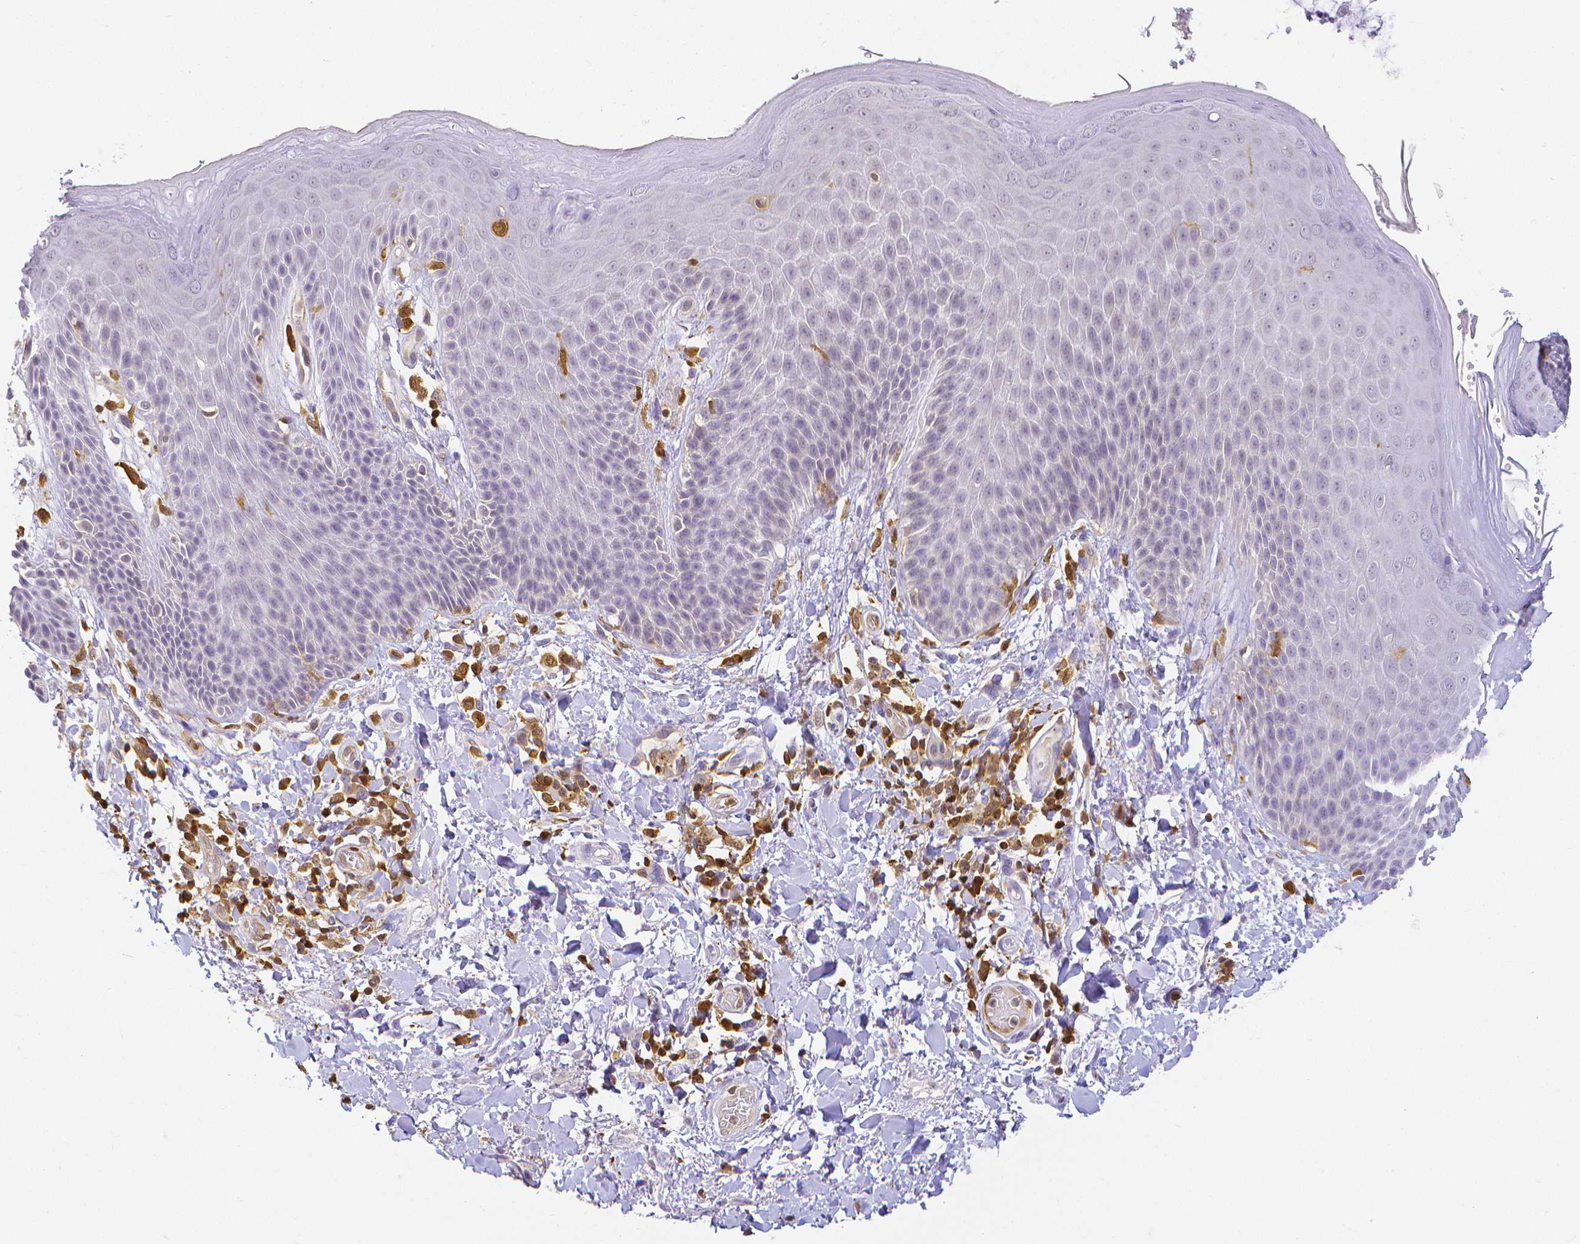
{"staining": {"intensity": "negative", "quantity": "none", "location": "none"}, "tissue": "skin", "cell_type": "Epidermal cells", "image_type": "normal", "snomed": [{"axis": "morphology", "description": "Normal tissue, NOS"}, {"axis": "topography", "description": "Anal"}, {"axis": "topography", "description": "Peripheral nerve tissue"}], "caption": "Epidermal cells show no significant positivity in unremarkable skin. The staining was performed using DAB to visualize the protein expression in brown, while the nuclei were stained in blue with hematoxylin (Magnification: 20x).", "gene": "COTL1", "patient": {"sex": "male", "age": 51}}